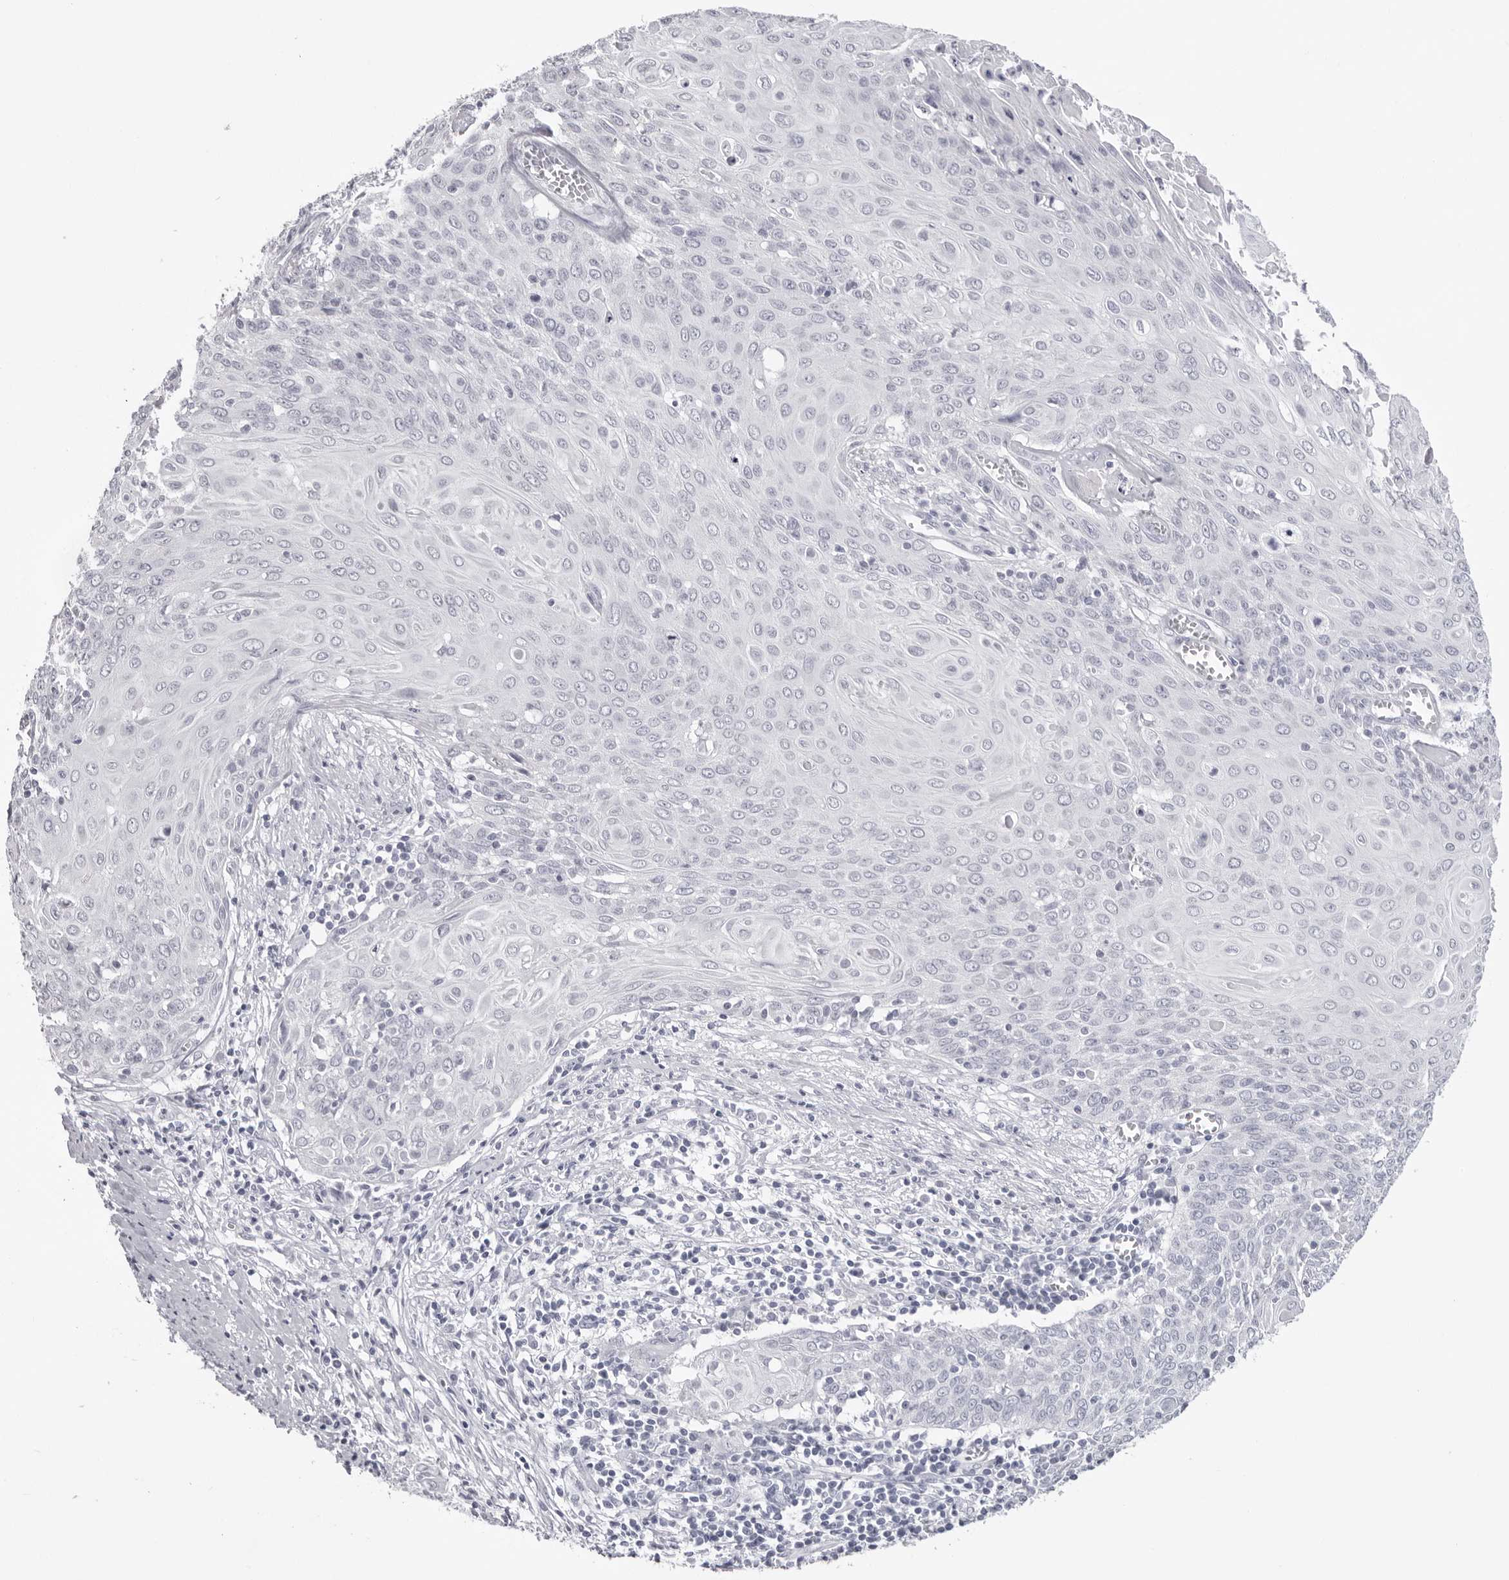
{"staining": {"intensity": "negative", "quantity": "none", "location": "none"}, "tissue": "cervical cancer", "cell_type": "Tumor cells", "image_type": "cancer", "snomed": [{"axis": "morphology", "description": "Squamous cell carcinoma, NOS"}, {"axis": "topography", "description": "Cervix"}], "caption": "The immunohistochemistry micrograph has no significant expression in tumor cells of cervical cancer tissue.", "gene": "INSL3", "patient": {"sex": "female", "age": 39}}